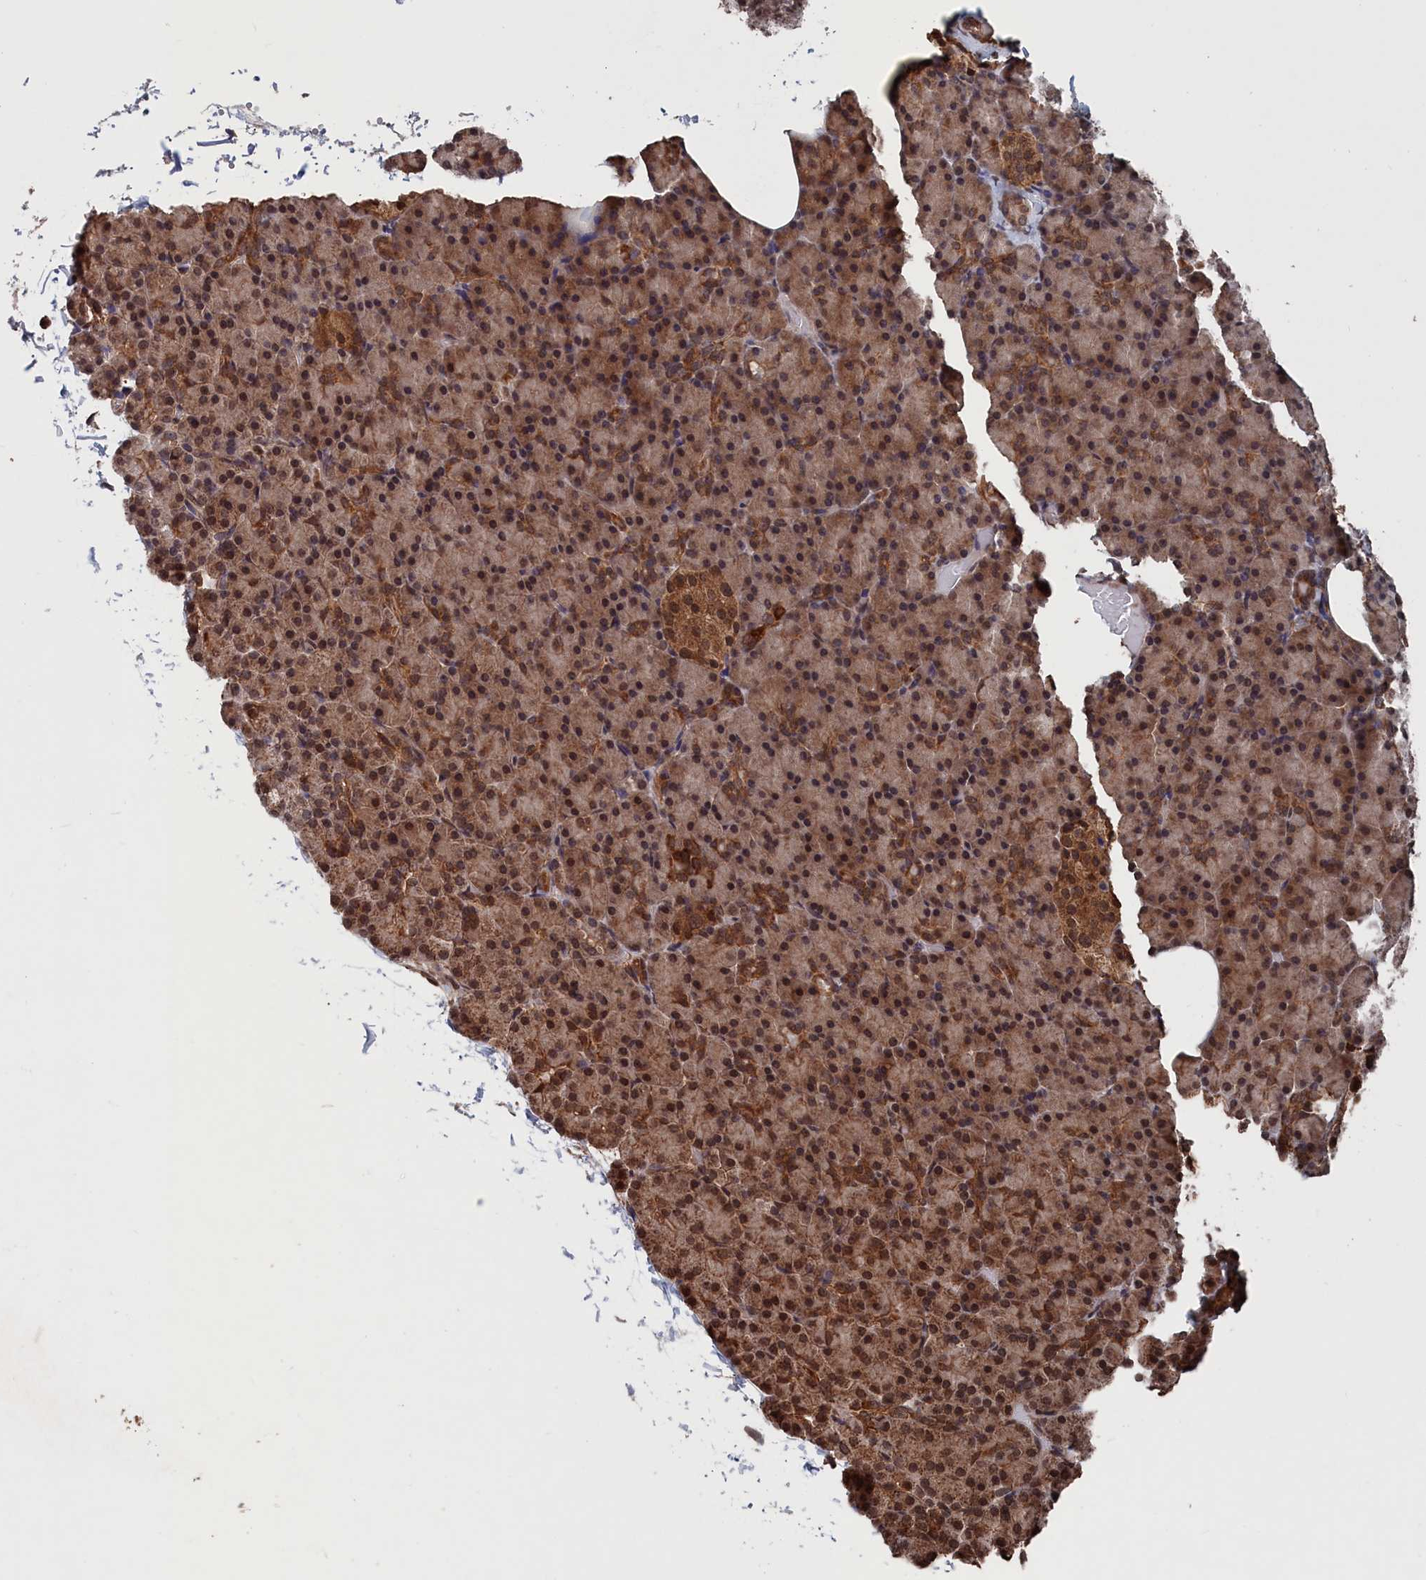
{"staining": {"intensity": "moderate", "quantity": ">75%", "location": "cytoplasmic/membranous,nuclear"}, "tissue": "pancreas", "cell_type": "Exocrine glandular cells", "image_type": "normal", "snomed": [{"axis": "morphology", "description": "Normal tissue, NOS"}, {"axis": "topography", "description": "Pancreas"}], "caption": "IHC of benign human pancreas demonstrates medium levels of moderate cytoplasmic/membranous,nuclear expression in approximately >75% of exocrine glandular cells. (DAB (3,3'-diaminobenzidine) IHC, brown staining for protein, blue staining for nuclei).", "gene": "PDE12", "patient": {"sex": "female", "age": 43}}